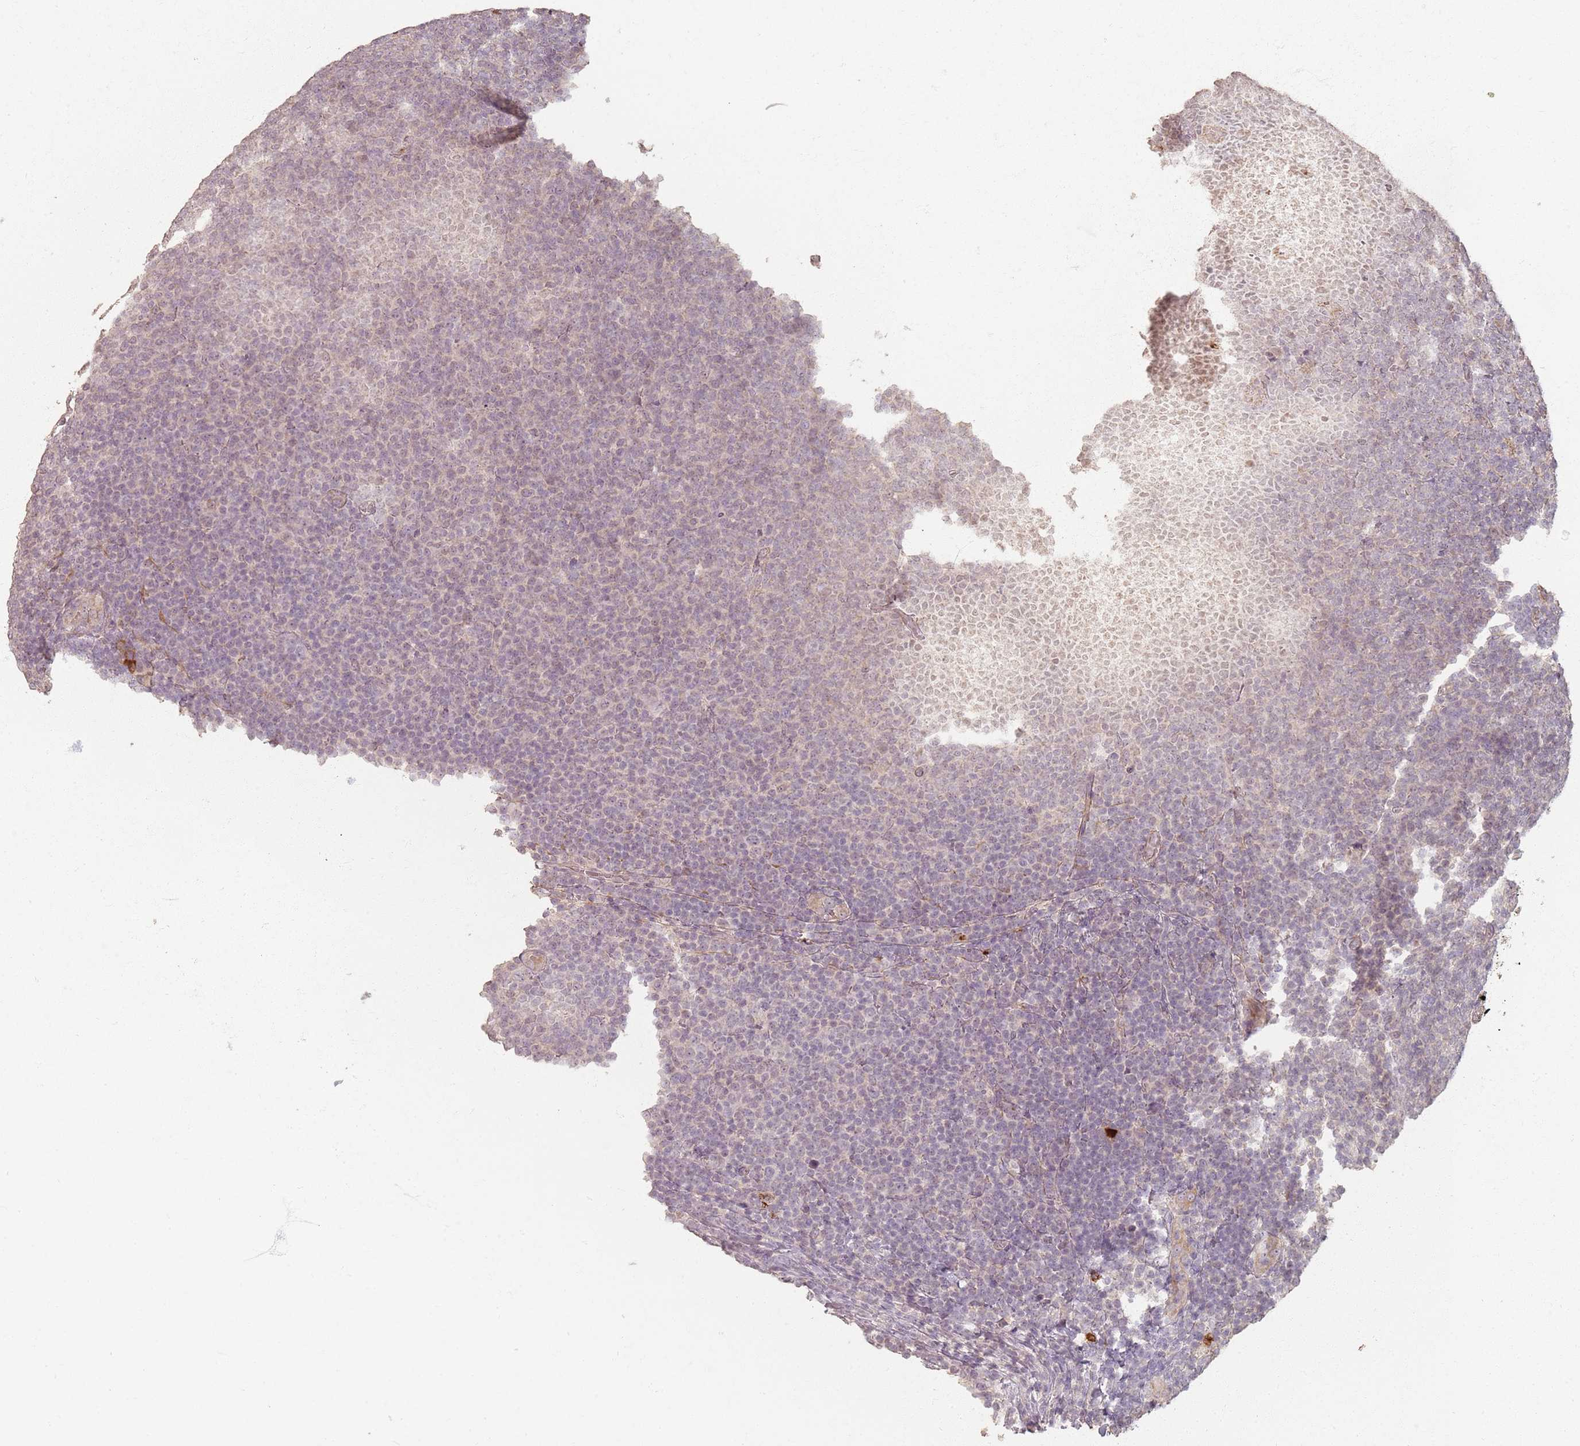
{"staining": {"intensity": "weak", "quantity": "<25%", "location": "cytoplasmic/membranous"}, "tissue": "lymphoma", "cell_type": "Tumor cells", "image_type": "cancer", "snomed": [{"axis": "morphology", "description": "Malignant lymphoma, non-Hodgkin's type, Low grade"}, {"axis": "topography", "description": "Lymph node"}], "caption": "Lymphoma stained for a protein using immunohistochemistry (IHC) shows no expression tumor cells.", "gene": "CCDC168", "patient": {"sex": "male", "age": 66}}